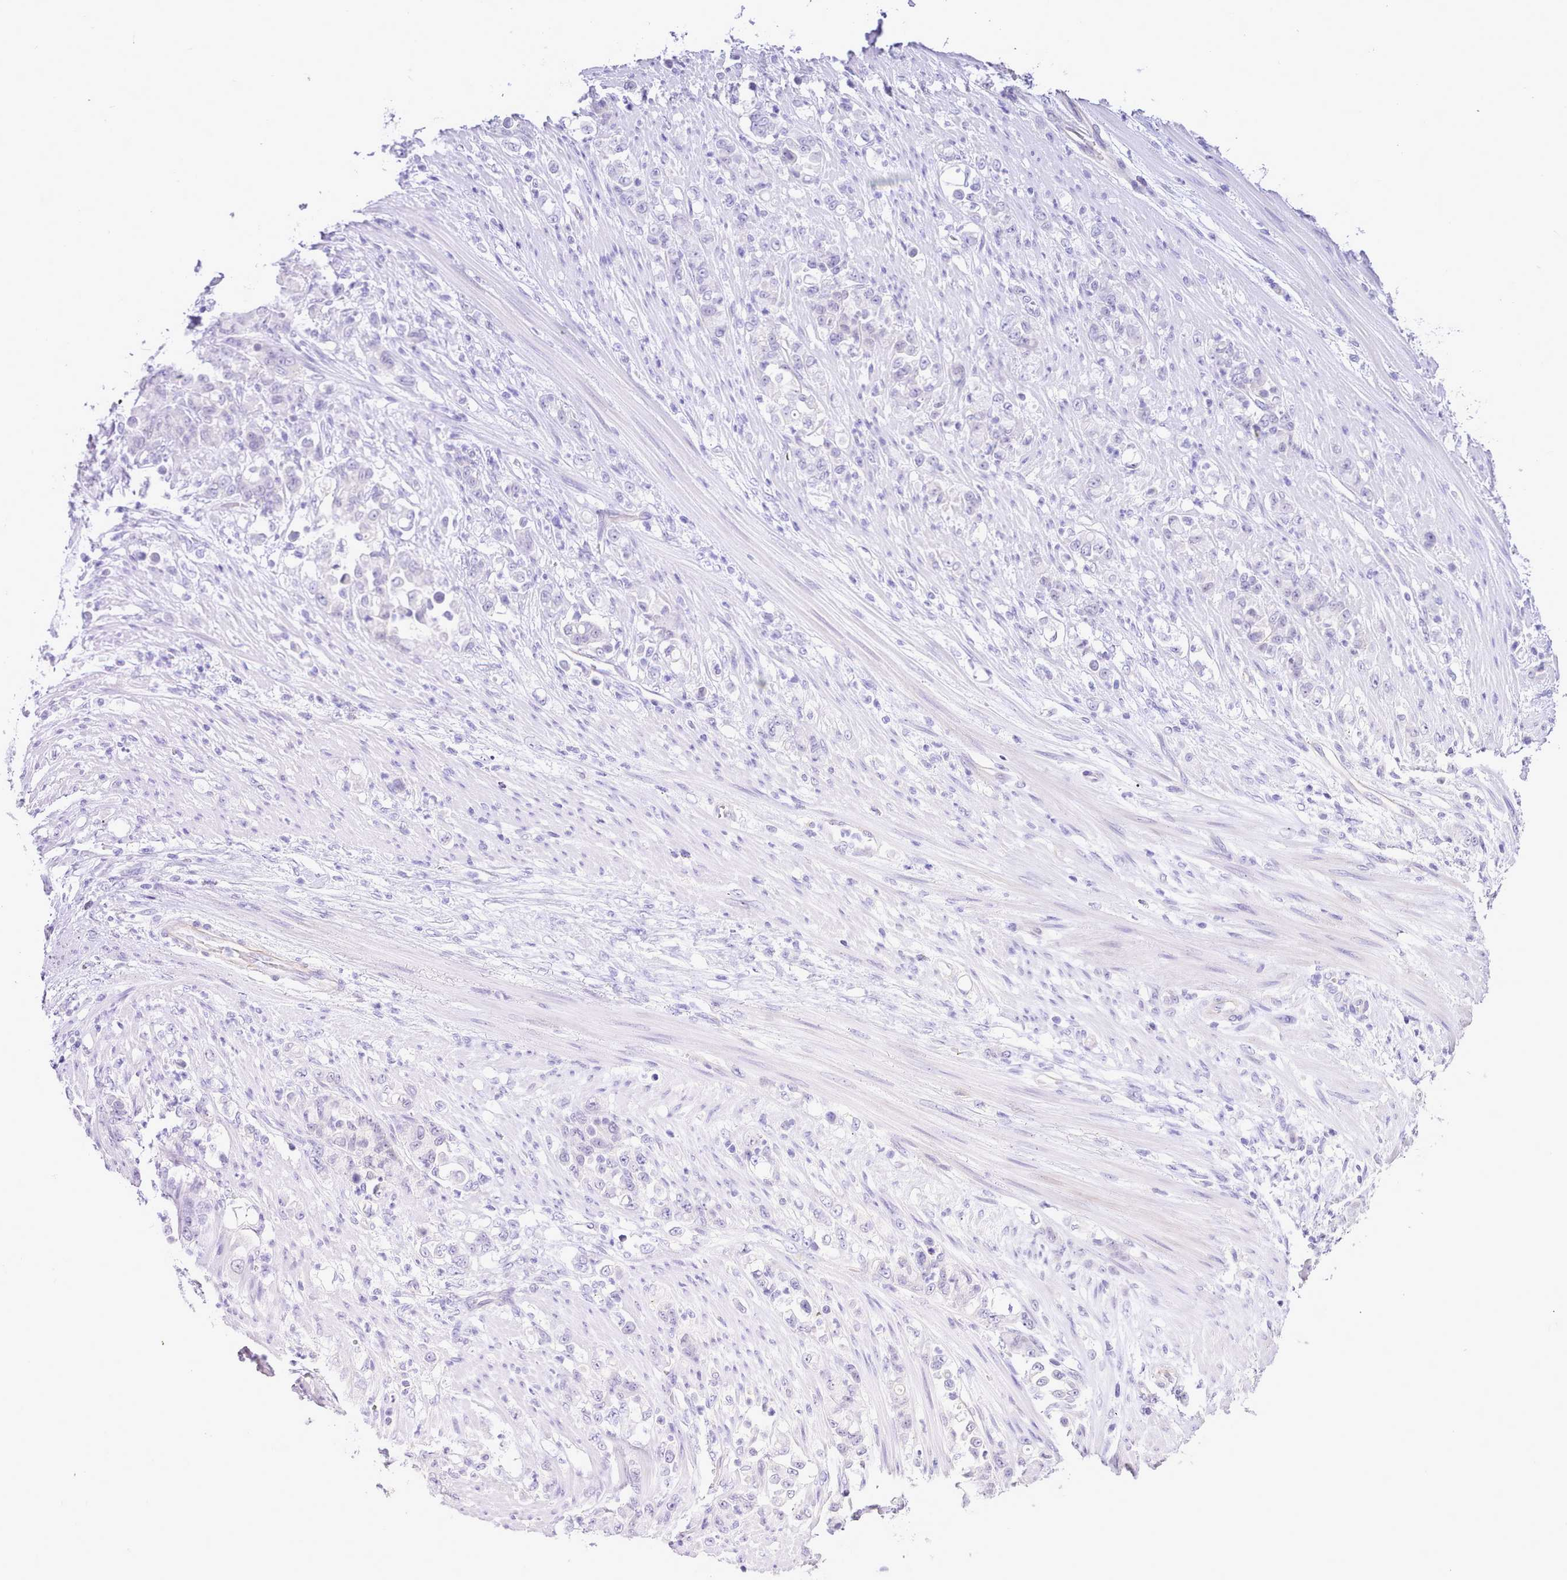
{"staining": {"intensity": "negative", "quantity": "none", "location": "none"}, "tissue": "stomach cancer", "cell_type": "Tumor cells", "image_type": "cancer", "snomed": [{"axis": "morphology", "description": "Normal tissue, NOS"}, {"axis": "morphology", "description": "Adenocarcinoma, NOS"}, {"axis": "topography", "description": "Stomach"}], "caption": "High magnification brightfield microscopy of stomach cancer stained with DAB (3,3'-diaminobenzidine) (brown) and counterstained with hematoxylin (blue): tumor cells show no significant staining.", "gene": "LRRC37A", "patient": {"sex": "female", "age": 79}}